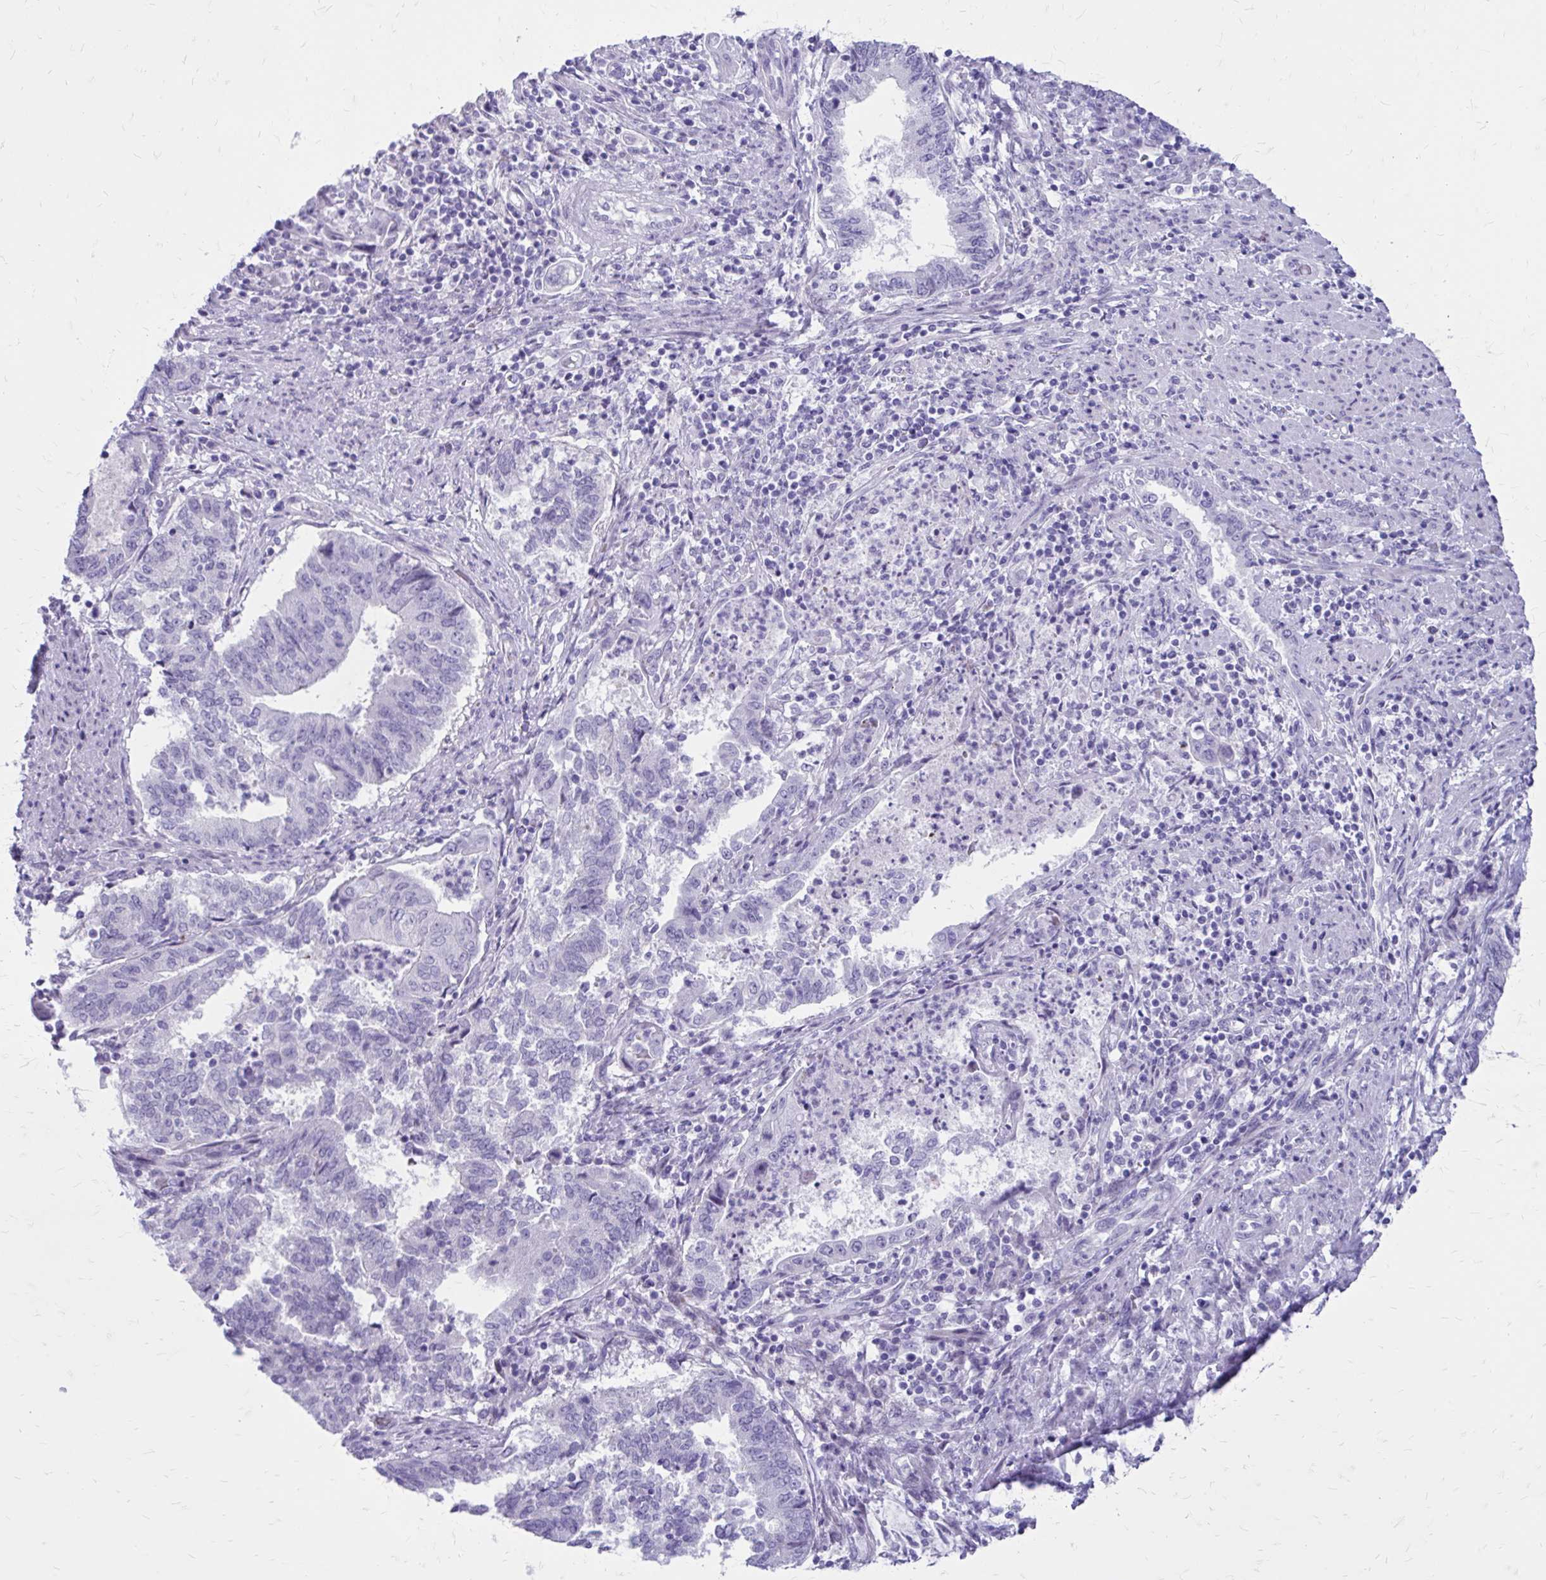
{"staining": {"intensity": "negative", "quantity": "none", "location": "none"}, "tissue": "endometrial cancer", "cell_type": "Tumor cells", "image_type": "cancer", "snomed": [{"axis": "morphology", "description": "Adenocarcinoma, NOS"}, {"axis": "topography", "description": "Endometrium"}], "caption": "The photomicrograph displays no significant staining in tumor cells of endometrial cancer (adenocarcinoma). (DAB (3,3'-diaminobenzidine) immunohistochemistry (IHC) with hematoxylin counter stain).", "gene": "LCN15", "patient": {"sex": "female", "age": 65}}